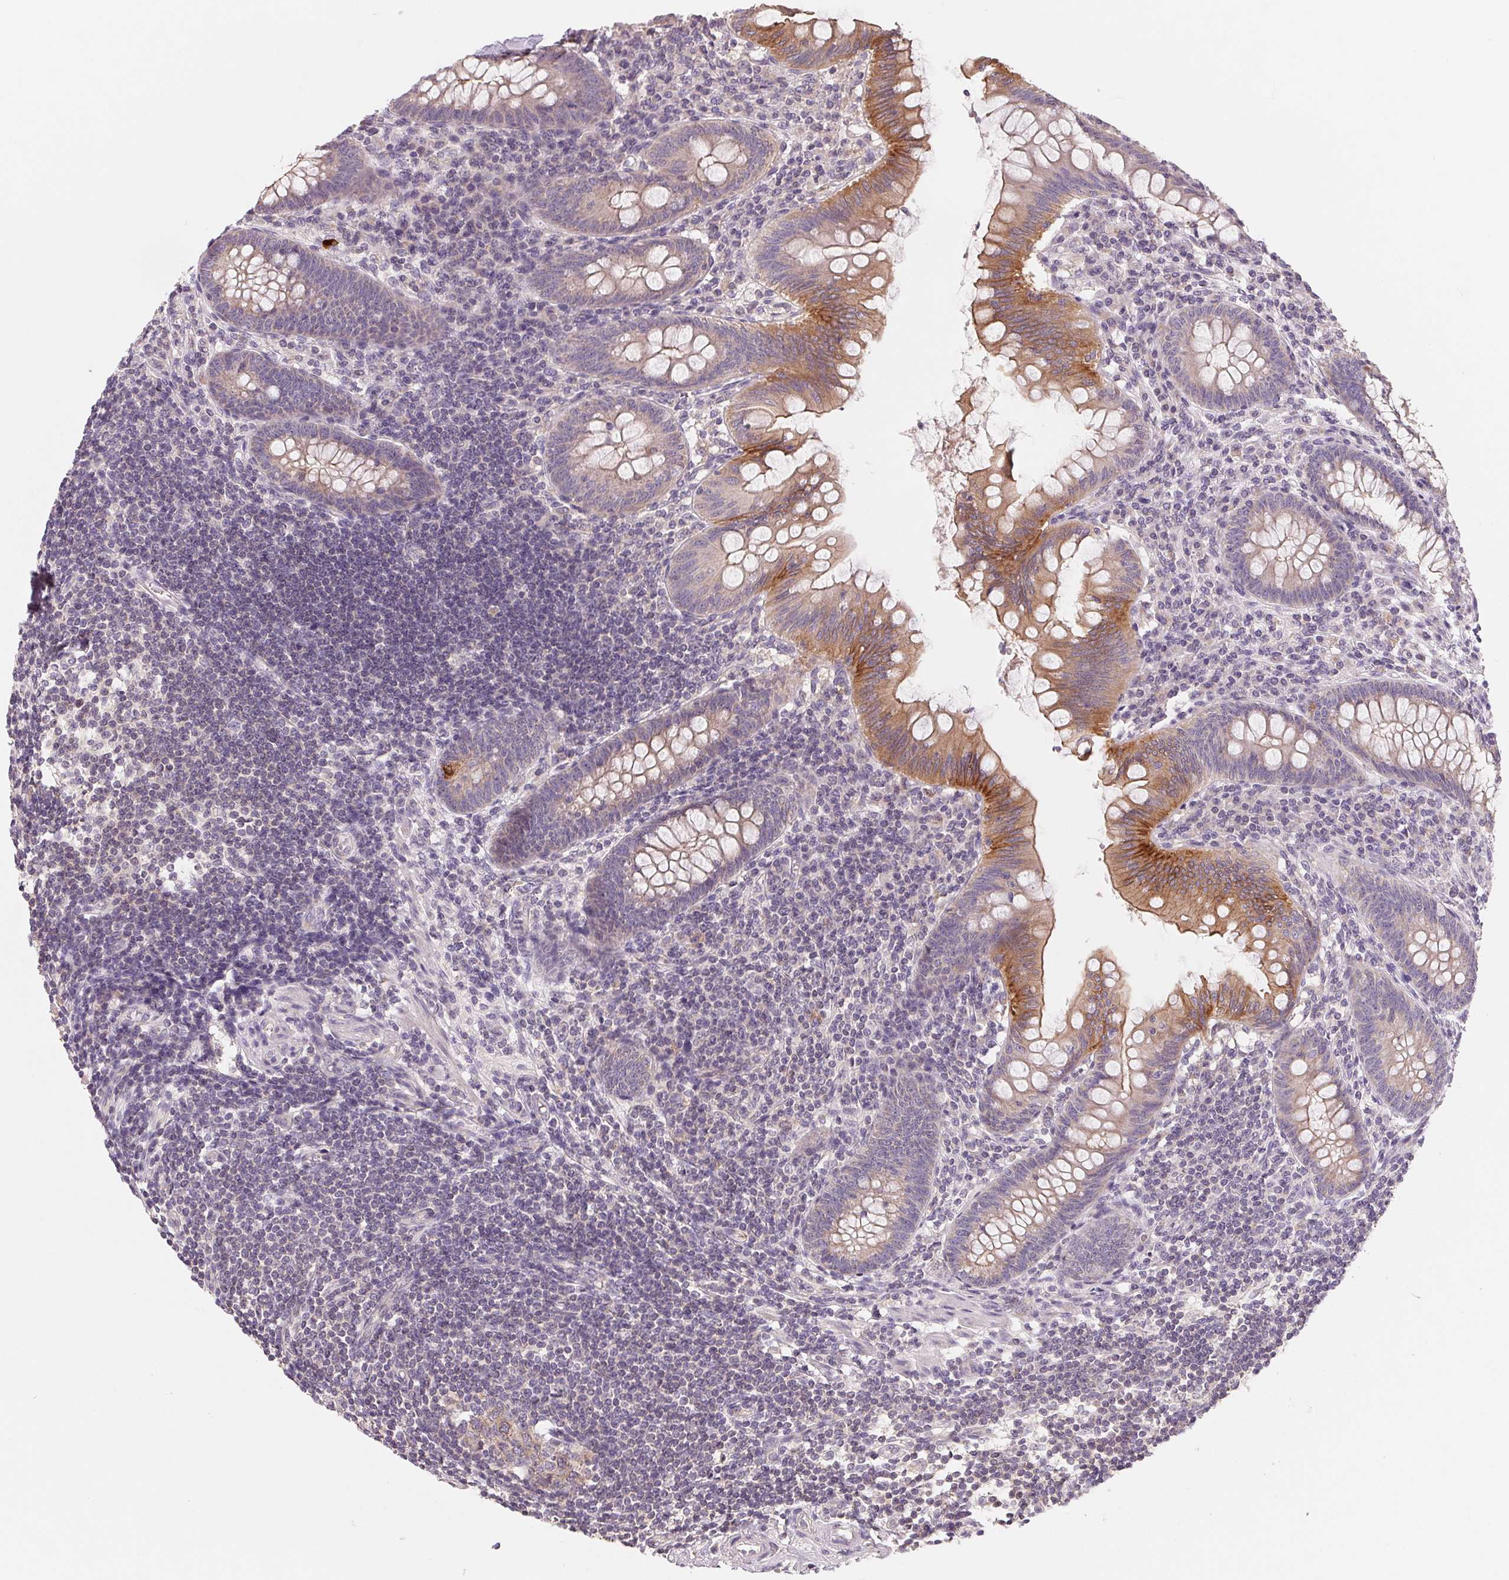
{"staining": {"intensity": "moderate", "quantity": "25%-75%", "location": "cytoplasmic/membranous"}, "tissue": "appendix", "cell_type": "Glandular cells", "image_type": "normal", "snomed": [{"axis": "morphology", "description": "Normal tissue, NOS"}, {"axis": "topography", "description": "Appendix"}], "caption": "Appendix stained with DAB IHC shows medium levels of moderate cytoplasmic/membranous positivity in approximately 25%-75% of glandular cells. (IHC, brightfield microscopy, high magnification).", "gene": "AQP8", "patient": {"sex": "female", "age": 57}}